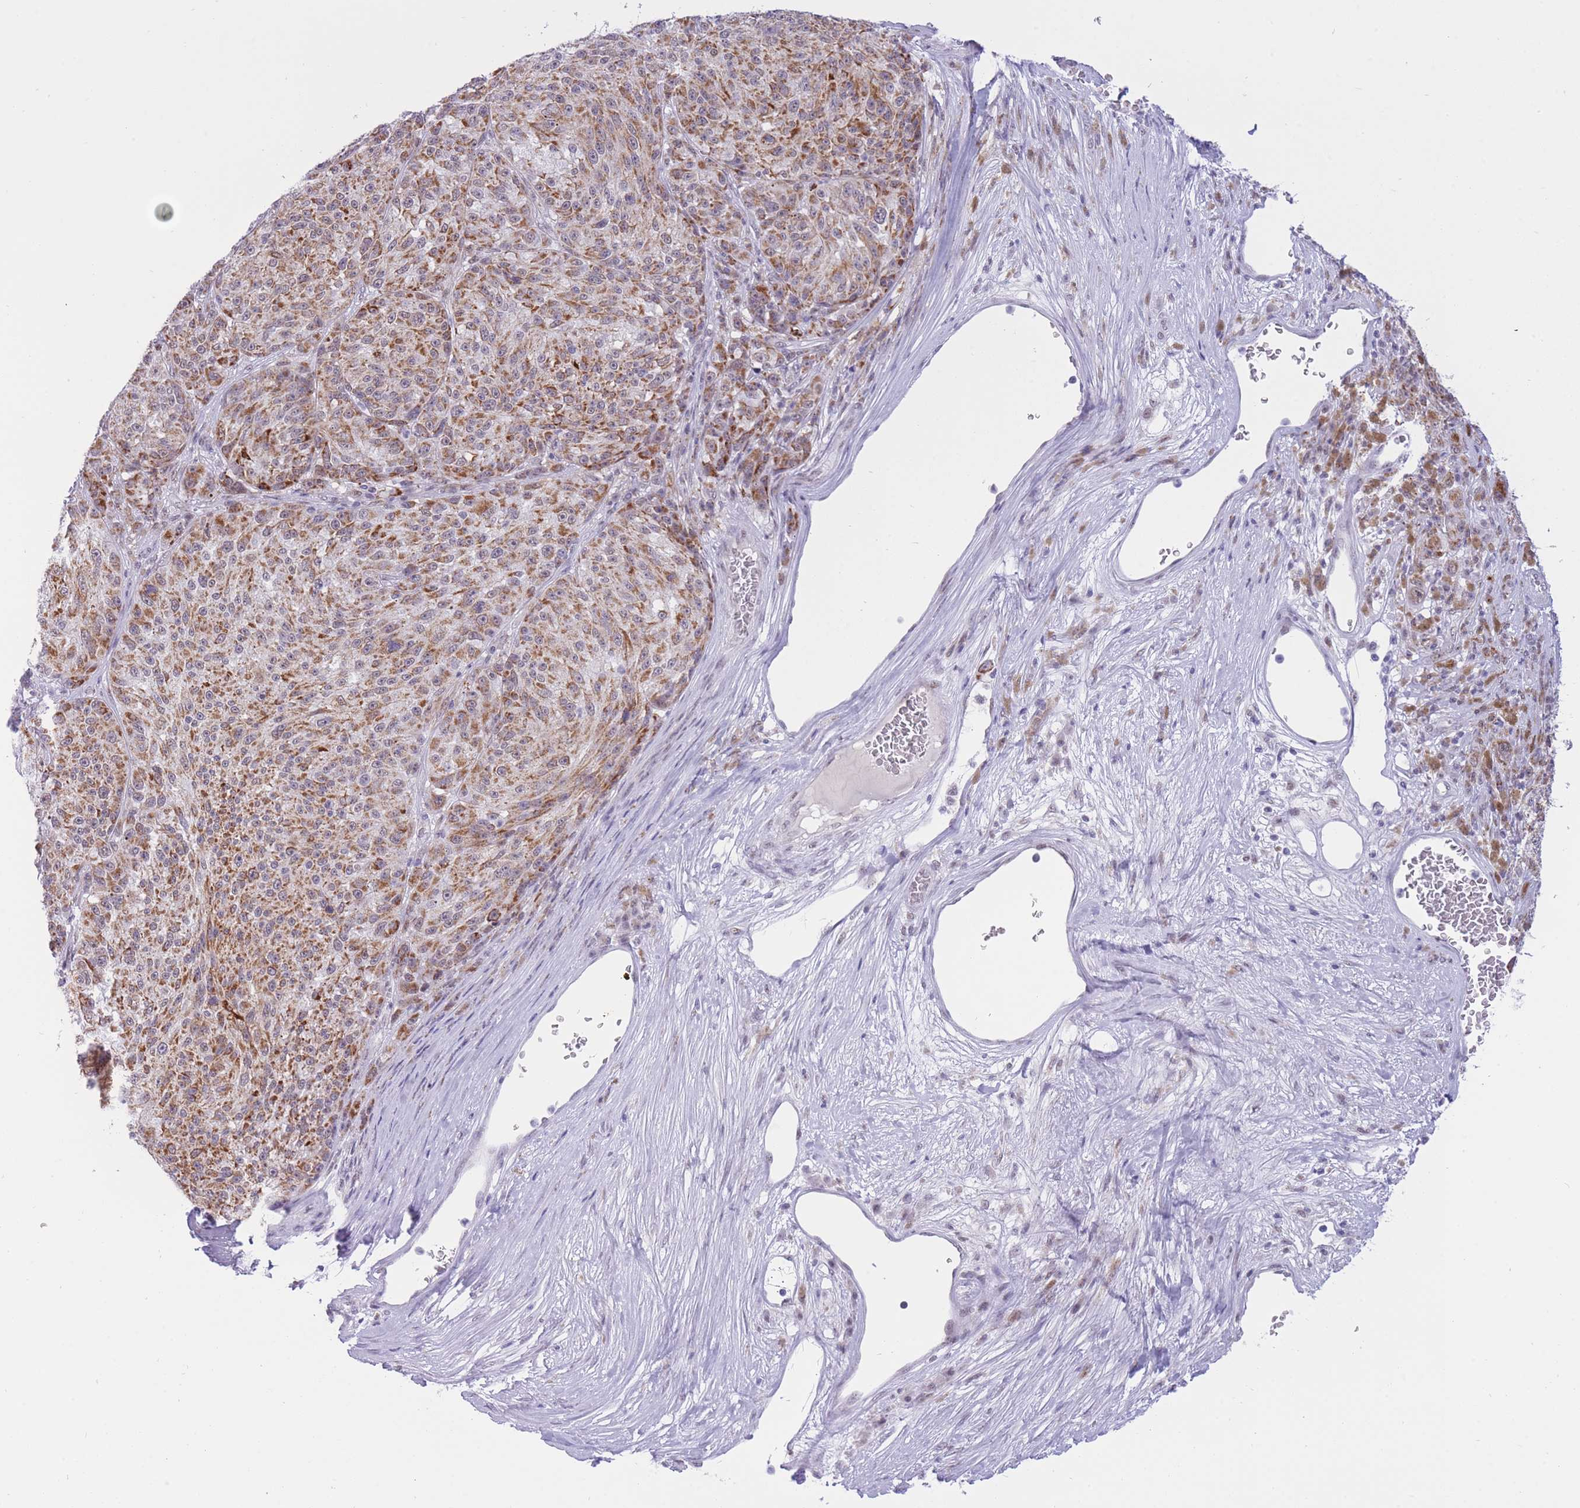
{"staining": {"intensity": "moderate", "quantity": ">75%", "location": "cytoplasmic/membranous"}, "tissue": "melanoma", "cell_type": "Tumor cells", "image_type": "cancer", "snomed": [{"axis": "morphology", "description": "Malignant melanoma, NOS"}, {"axis": "topography", "description": "Skin"}], "caption": "Protein staining by immunohistochemistry displays moderate cytoplasmic/membranous staining in approximately >75% of tumor cells in malignant melanoma.", "gene": "CYP2B6", "patient": {"sex": "male", "age": 53}}